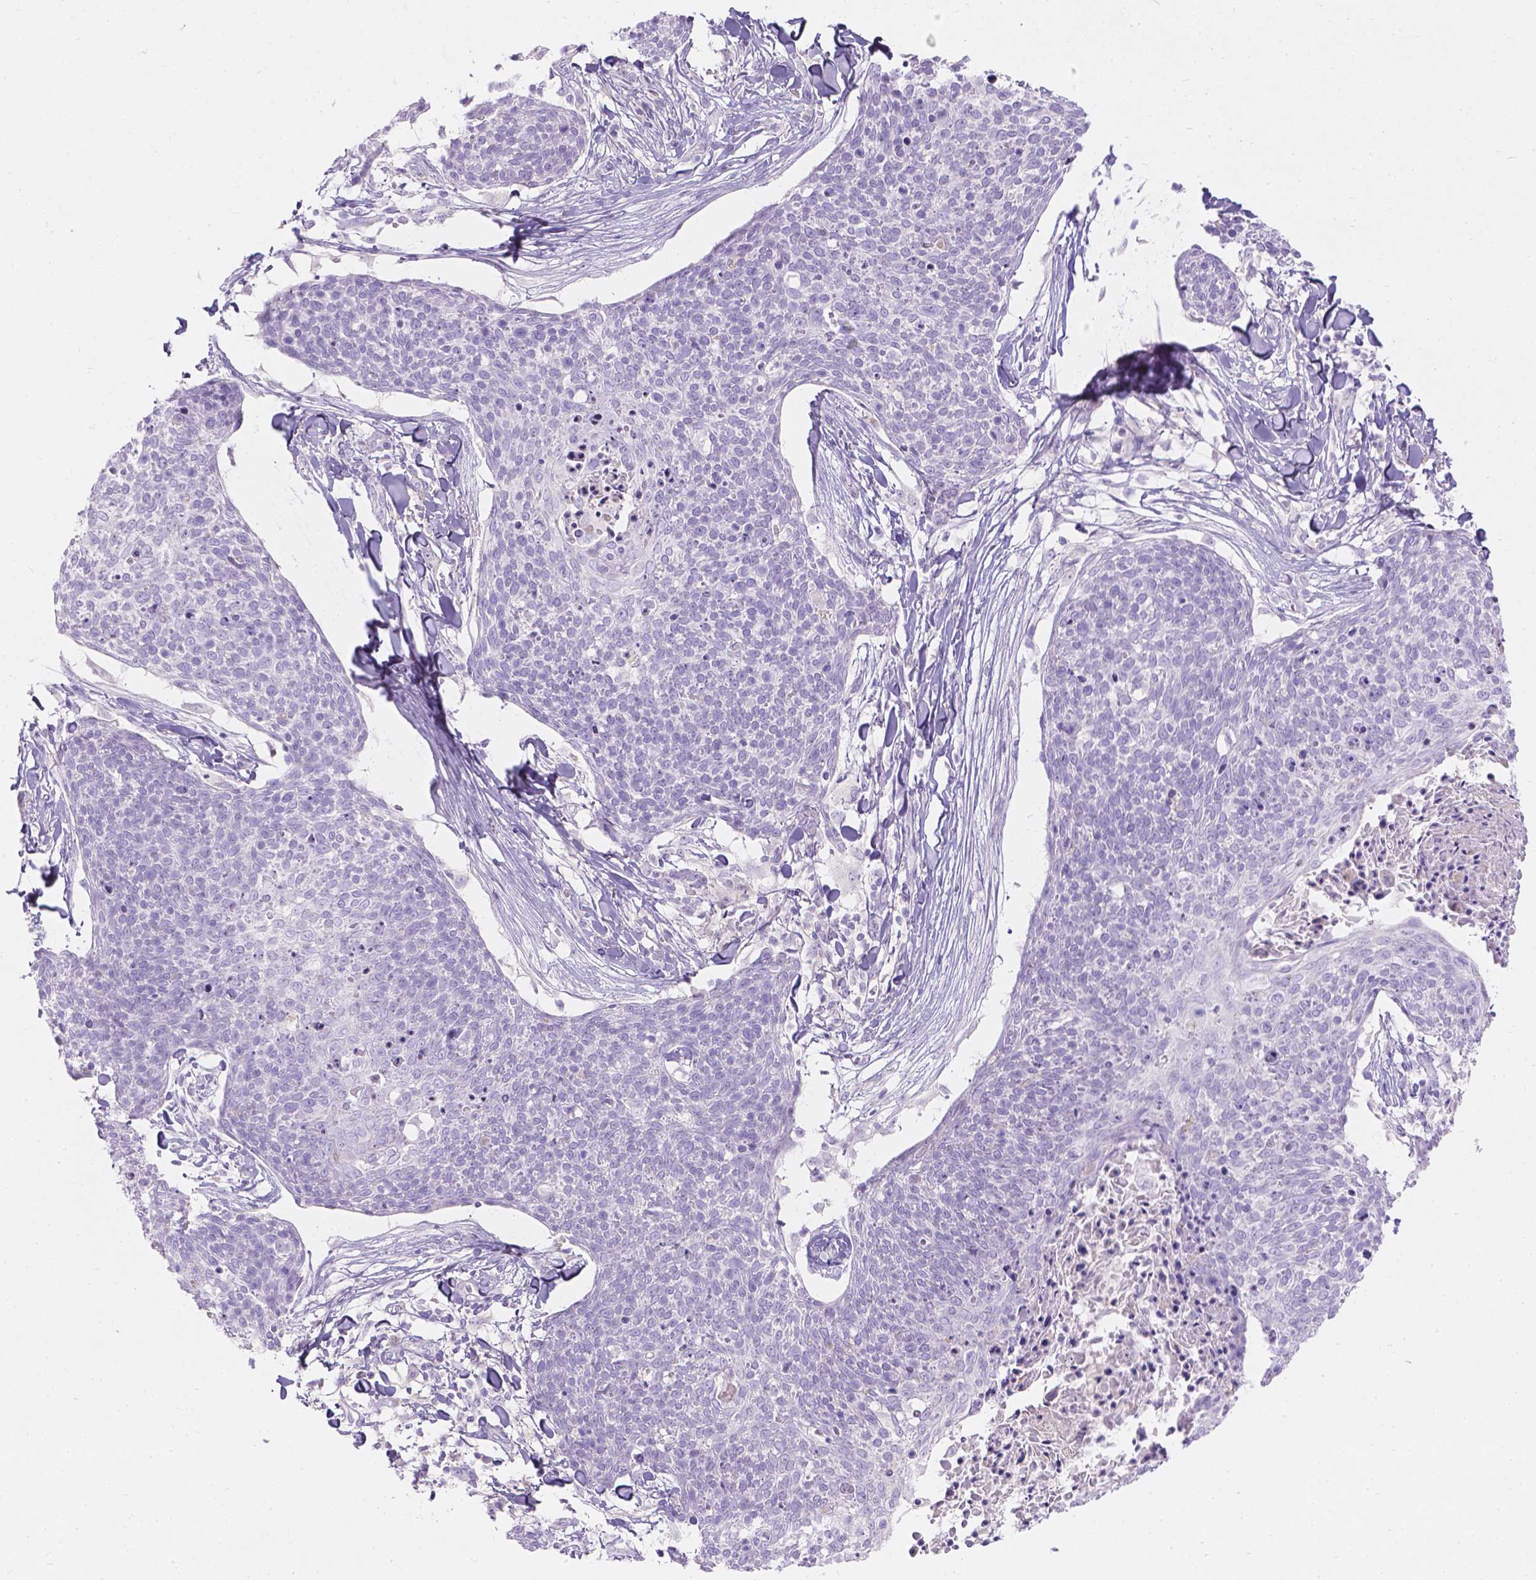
{"staining": {"intensity": "negative", "quantity": "none", "location": "none"}, "tissue": "skin cancer", "cell_type": "Tumor cells", "image_type": "cancer", "snomed": [{"axis": "morphology", "description": "Squamous cell carcinoma, NOS"}, {"axis": "topography", "description": "Skin"}, {"axis": "topography", "description": "Vulva"}], "caption": "Histopathology image shows no significant protein positivity in tumor cells of skin squamous cell carcinoma.", "gene": "GAL3ST2", "patient": {"sex": "female", "age": 75}}